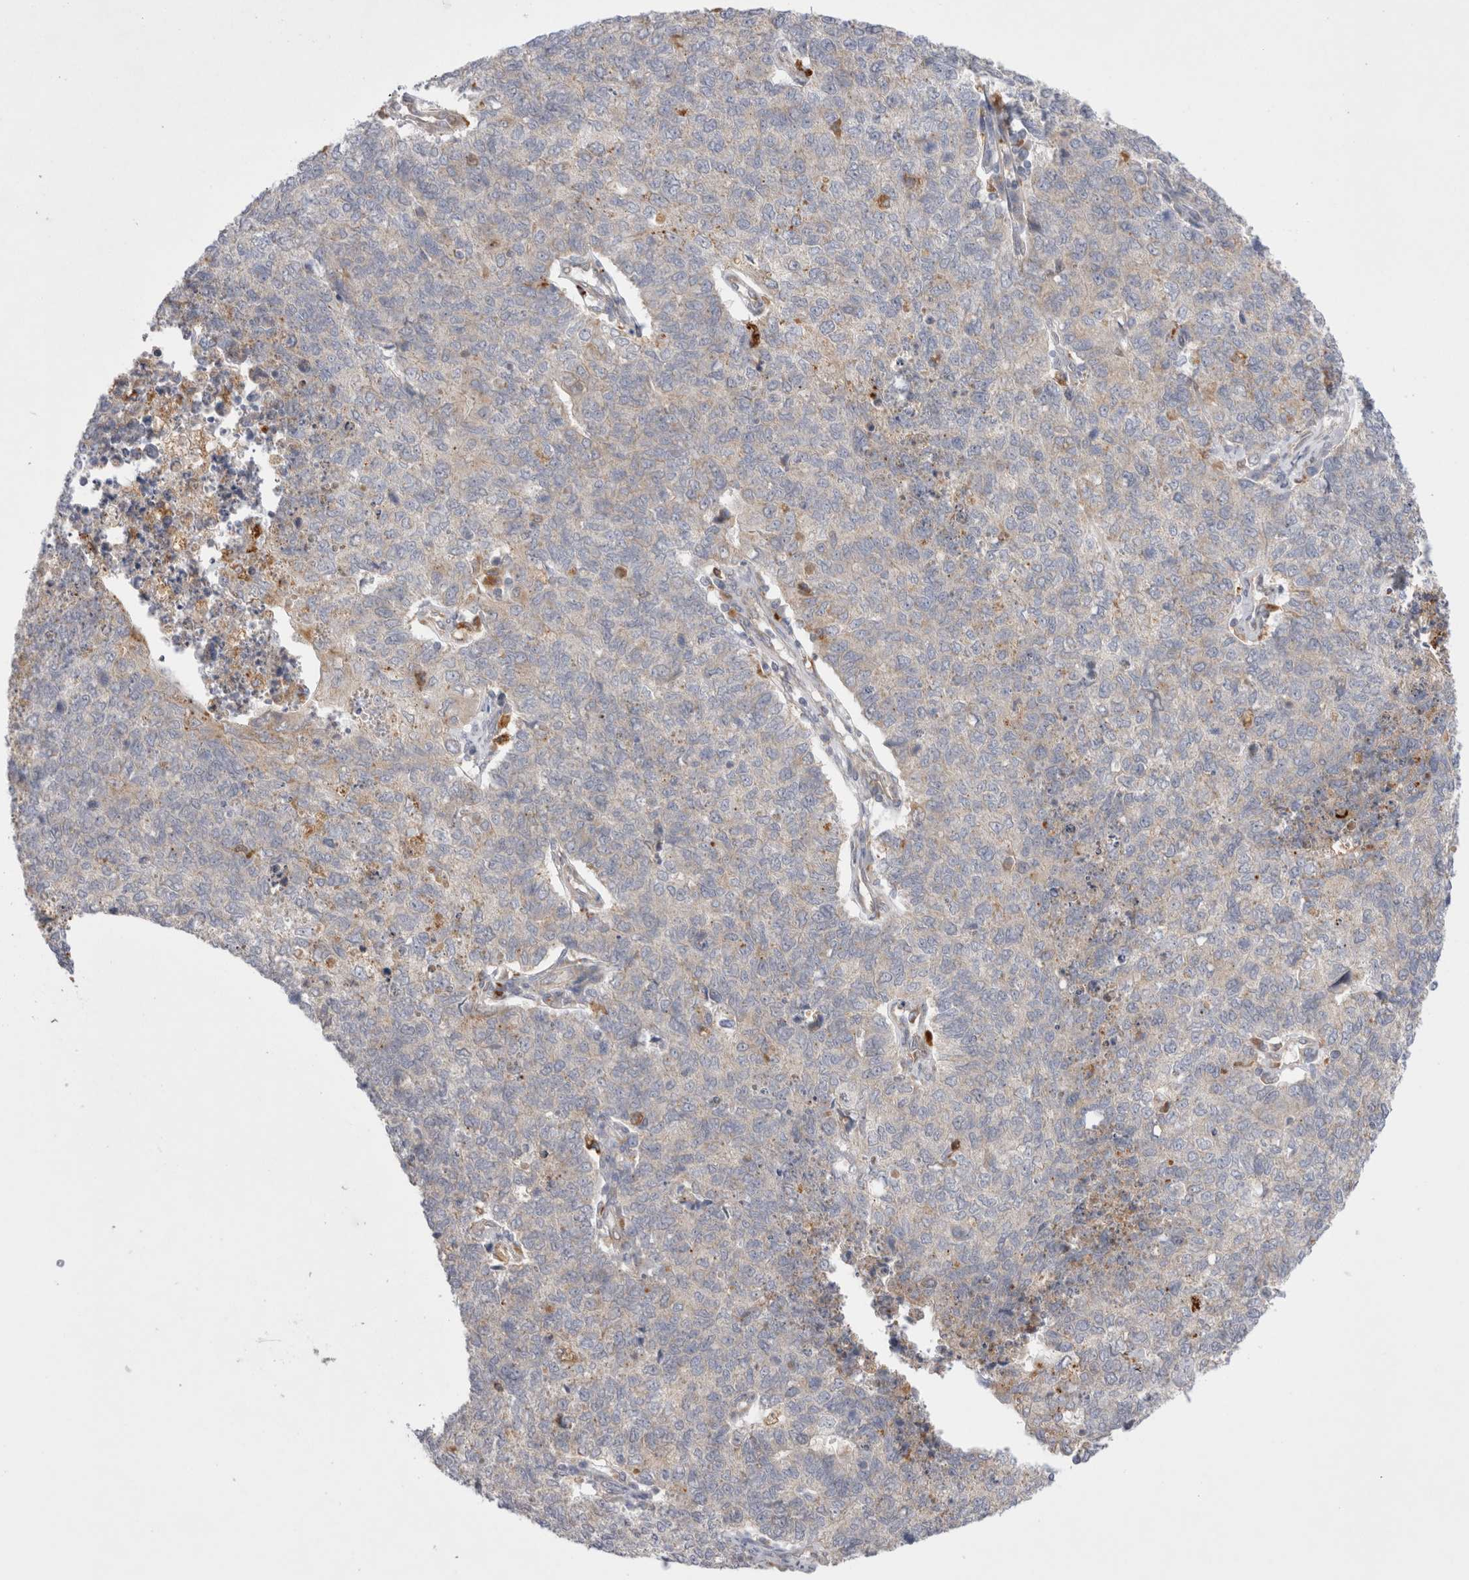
{"staining": {"intensity": "negative", "quantity": "none", "location": "none"}, "tissue": "cervical cancer", "cell_type": "Tumor cells", "image_type": "cancer", "snomed": [{"axis": "morphology", "description": "Squamous cell carcinoma, NOS"}, {"axis": "topography", "description": "Cervix"}], "caption": "Immunohistochemical staining of cervical cancer (squamous cell carcinoma) shows no significant expression in tumor cells.", "gene": "NPC1", "patient": {"sex": "female", "age": 63}}